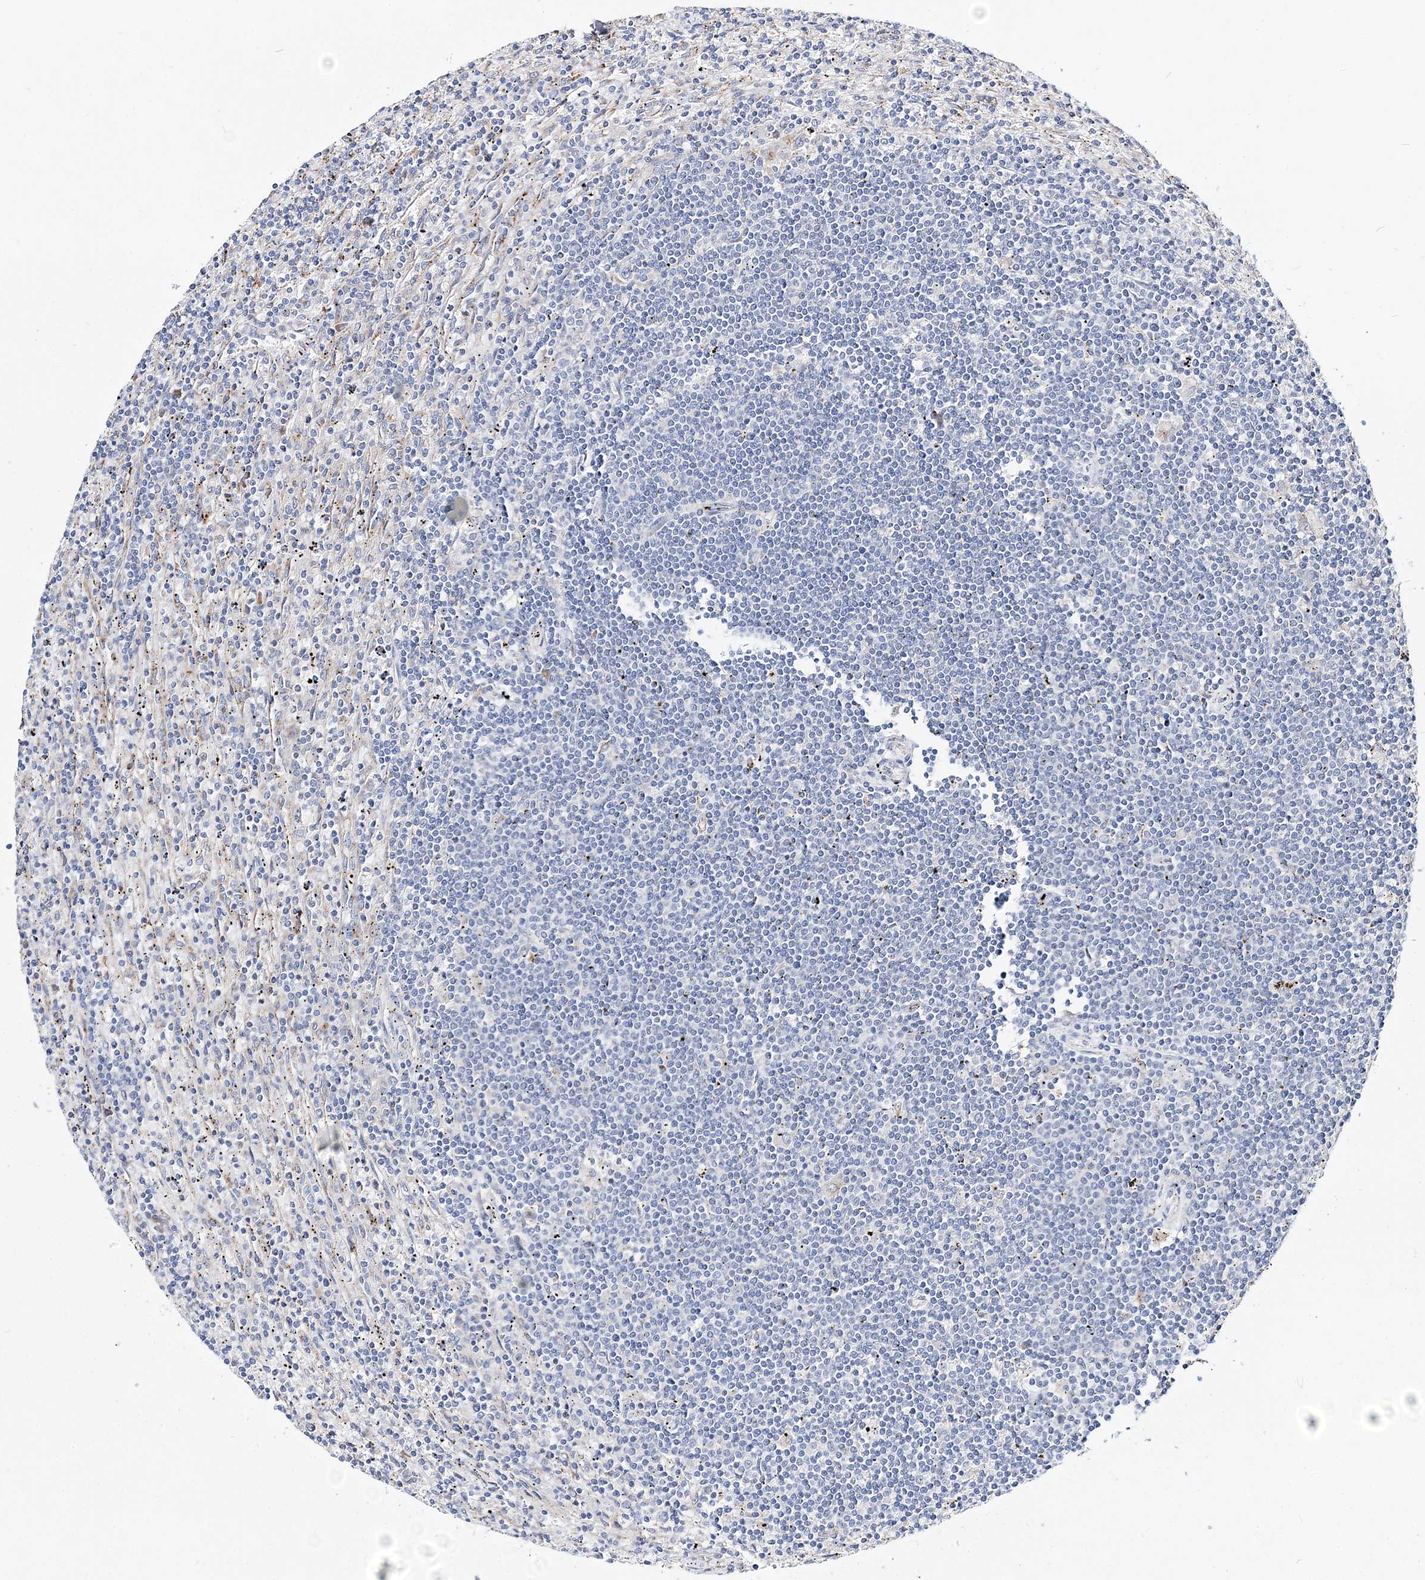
{"staining": {"intensity": "negative", "quantity": "none", "location": "none"}, "tissue": "lymphoma", "cell_type": "Tumor cells", "image_type": "cancer", "snomed": [{"axis": "morphology", "description": "Malignant lymphoma, non-Hodgkin's type, Low grade"}, {"axis": "topography", "description": "Spleen"}], "caption": "This image is of malignant lymphoma, non-Hodgkin's type (low-grade) stained with immunohistochemistry (IHC) to label a protein in brown with the nuclei are counter-stained blue. There is no expression in tumor cells.", "gene": "C3orf38", "patient": {"sex": "male", "age": 76}}